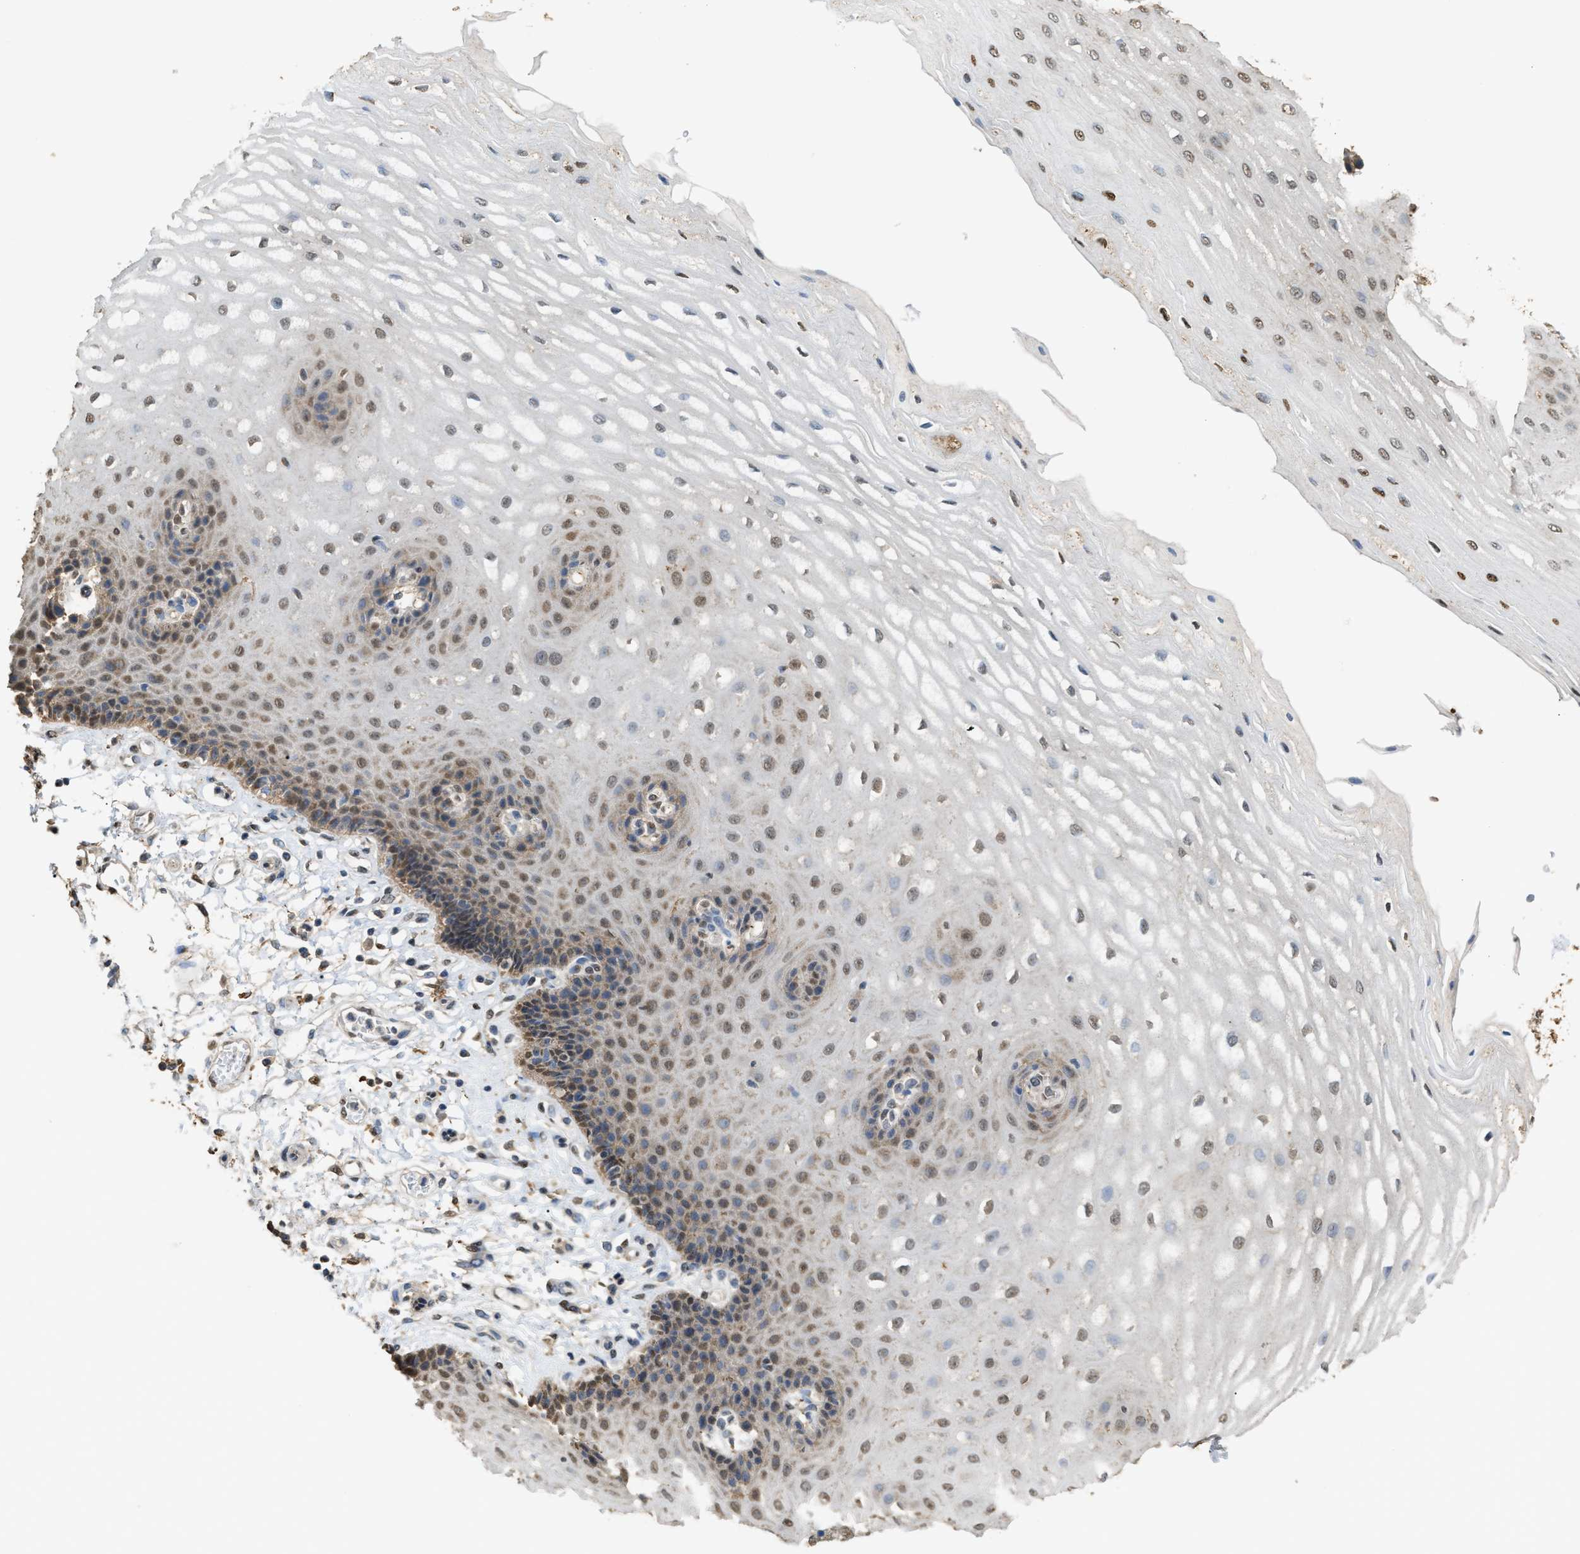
{"staining": {"intensity": "moderate", "quantity": ">75%", "location": "cytoplasmic/membranous"}, "tissue": "esophagus", "cell_type": "Squamous epithelial cells", "image_type": "normal", "snomed": [{"axis": "morphology", "description": "Normal tissue, NOS"}, {"axis": "topography", "description": "Esophagus"}], "caption": "The micrograph demonstrates immunohistochemical staining of normal esophagus. There is moderate cytoplasmic/membranous staining is appreciated in approximately >75% of squamous epithelial cells. The protein is stained brown, and the nuclei are stained in blue (DAB IHC with brightfield microscopy, high magnification).", "gene": "GCN1", "patient": {"sex": "male", "age": 54}}